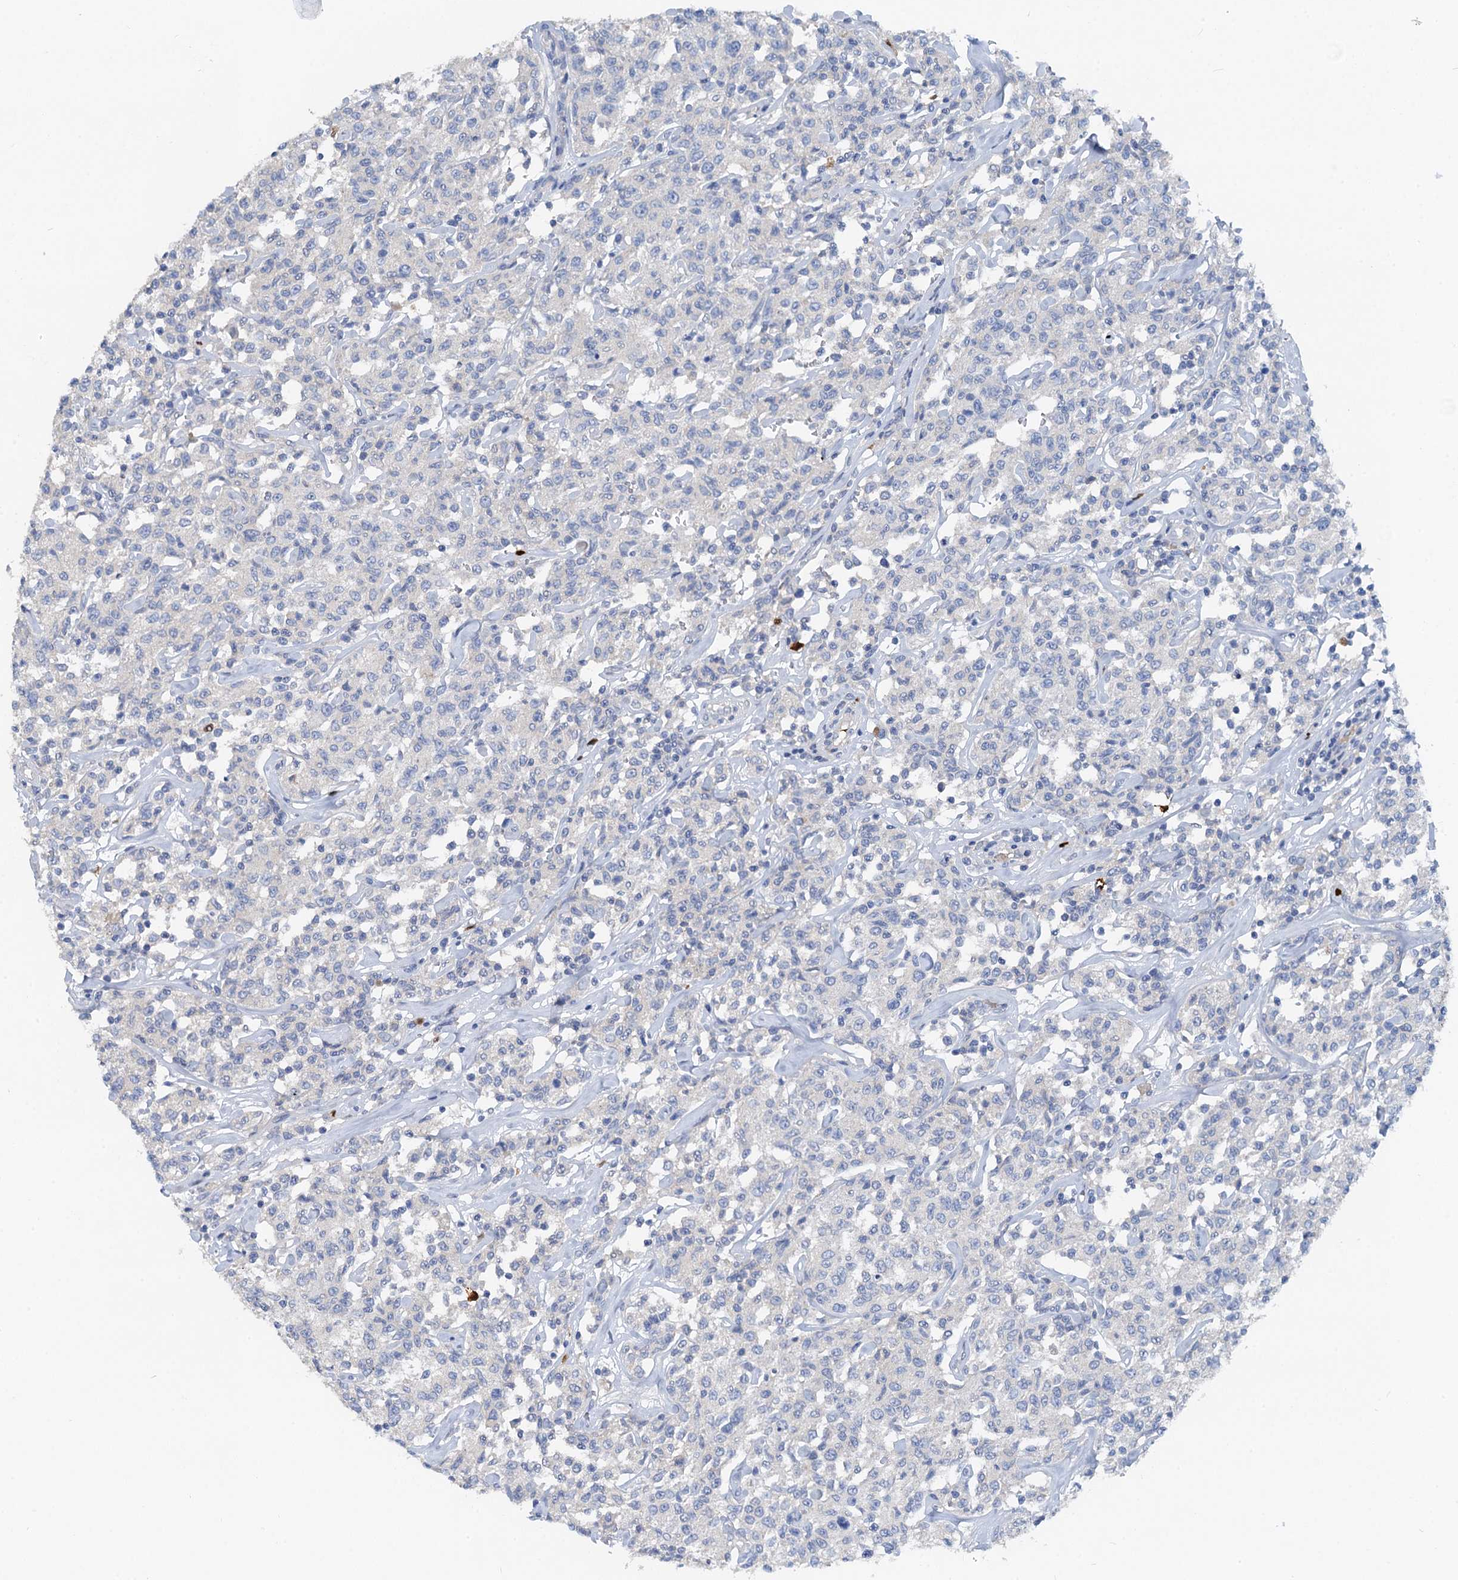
{"staining": {"intensity": "negative", "quantity": "none", "location": "none"}, "tissue": "lymphoma", "cell_type": "Tumor cells", "image_type": "cancer", "snomed": [{"axis": "morphology", "description": "Malignant lymphoma, non-Hodgkin's type, Low grade"}, {"axis": "topography", "description": "Small intestine"}], "caption": "There is no significant expression in tumor cells of low-grade malignant lymphoma, non-Hodgkin's type.", "gene": "OTOA", "patient": {"sex": "female", "age": 59}}